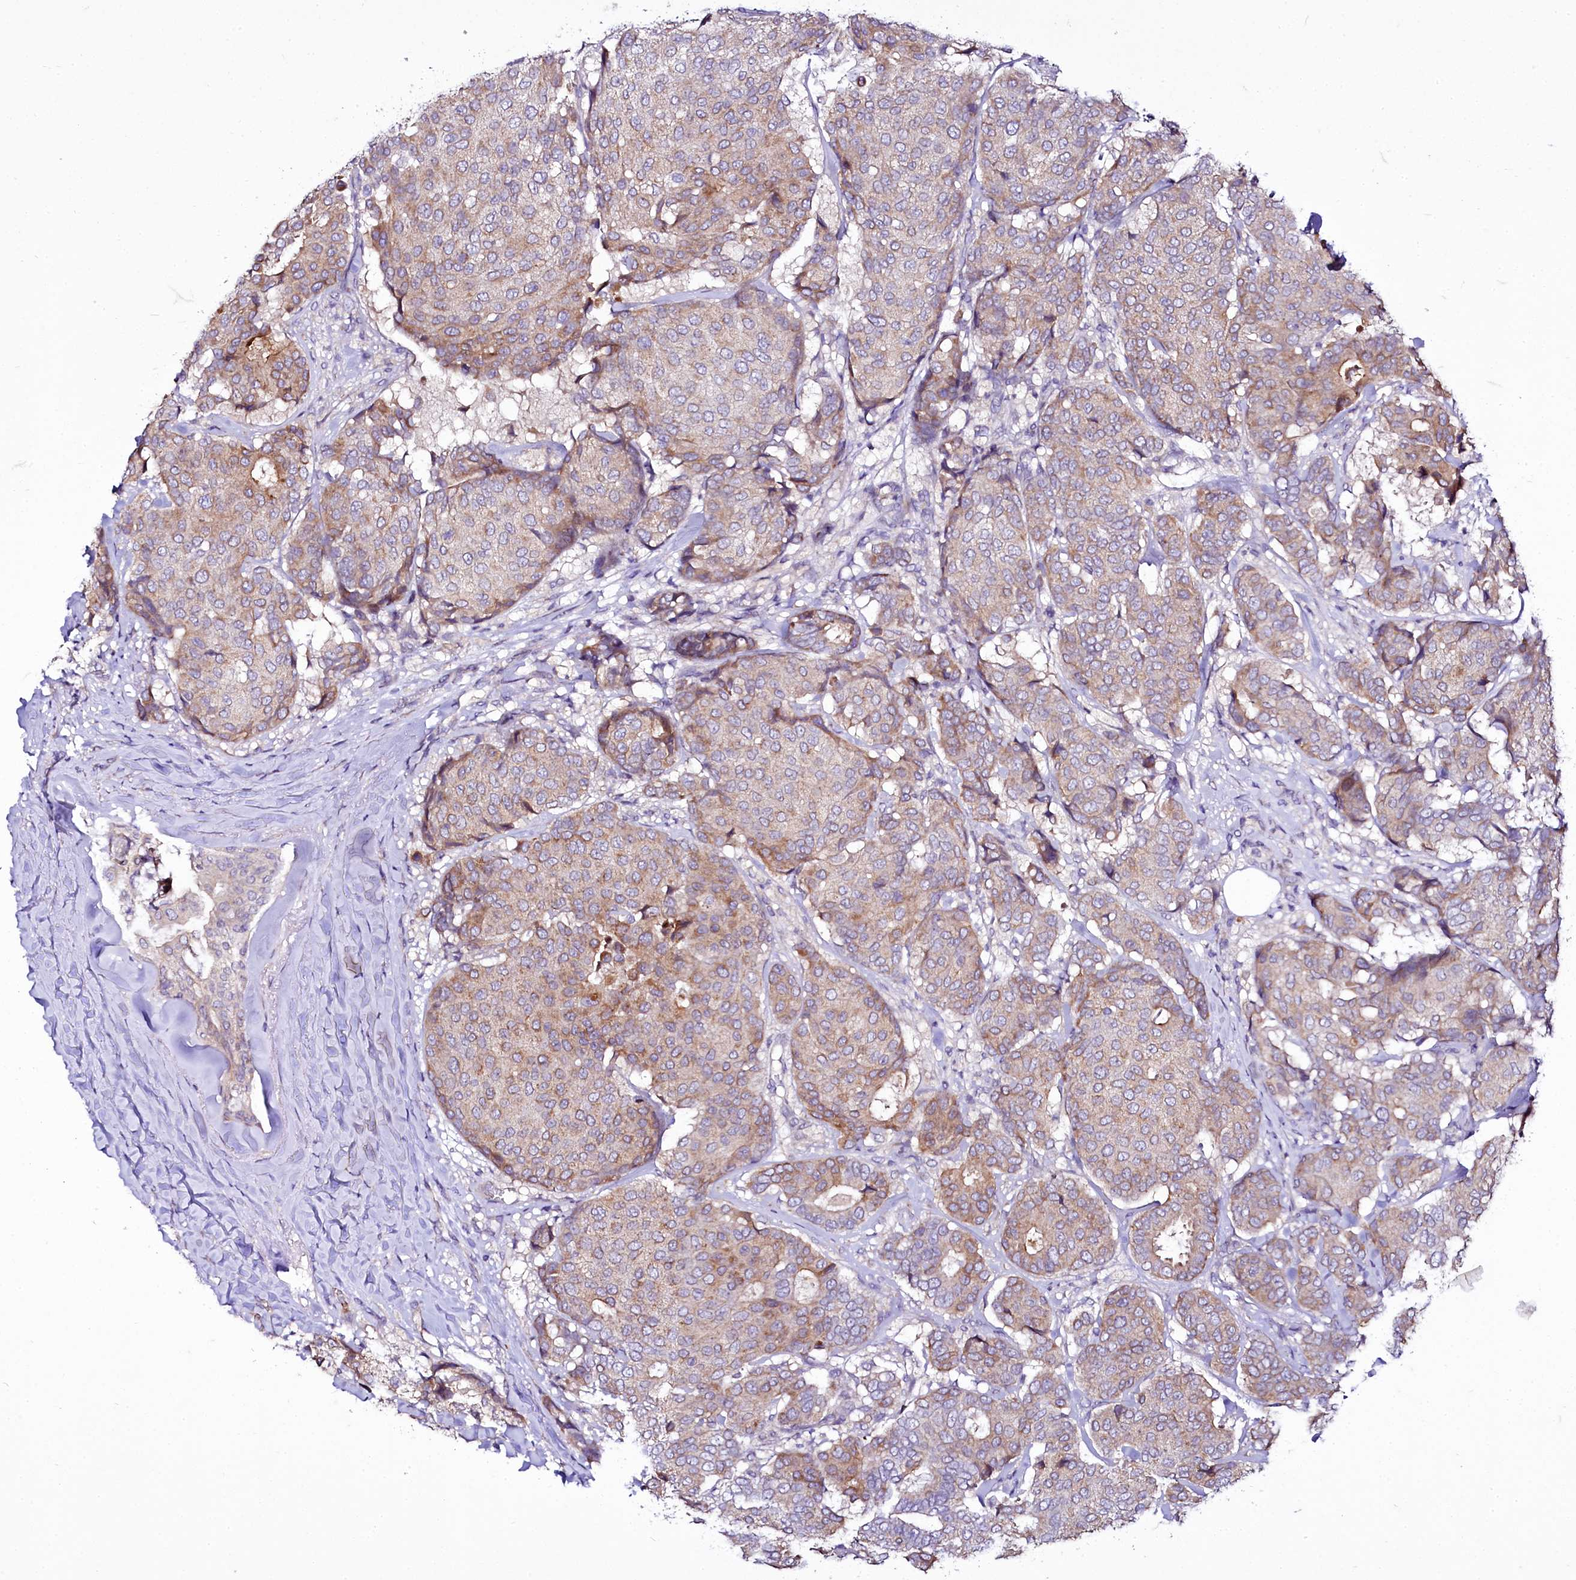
{"staining": {"intensity": "weak", "quantity": "25%-75%", "location": "cytoplasmic/membranous"}, "tissue": "breast cancer", "cell_type": "Tumor cells", "image_type": "cancer", "snomed": [{"axis": "morphology", "description": "Duct carcinoma"}, {"axis": "topography", "description": "Breast"}], "caption": "Weak cytoplasmic/membranous protein positivity is identified in approximately 25%-75% of tumor cells in breast infiltrating ductal carcinoma.", "gene": "ZC3H12C", "patient": {"sex": "female", "age": 75}}